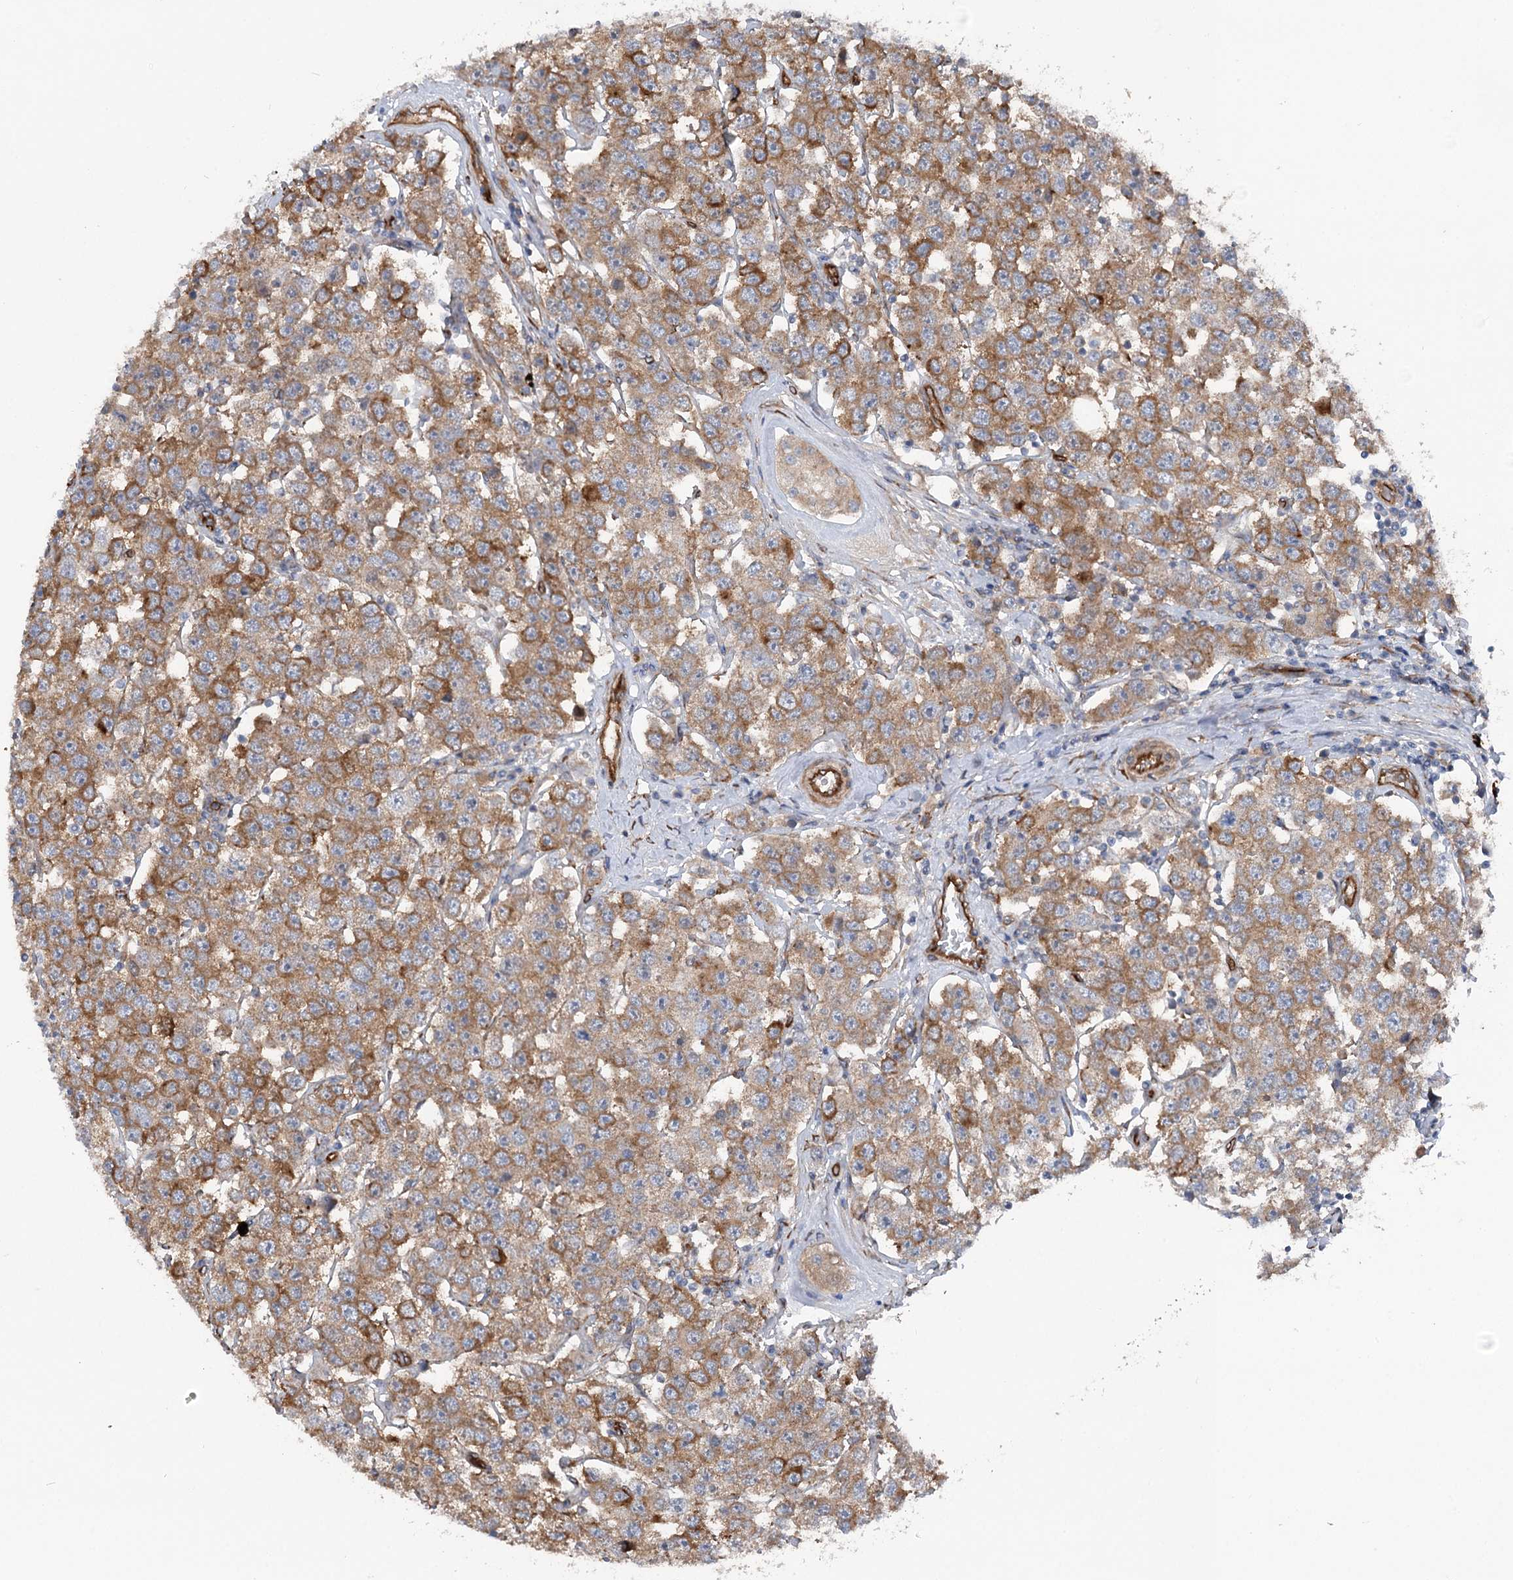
{"staining": {"intensity": "moderate", "quantity": ">75%", "location": "cytoplasmic/membranous"}, "tissue": "testis cancer", "cell_type": "Tumor cells", "image_type": "cancer", "snomed": [{"axis": "morphology", "description": "Seminoma, NOS"}, {"axis": "topography", "description": "Testis"}], "caption": "Testis cancer (seminoma) stained with DAB (3,3'-diaminobenzidine) immunohistochemistry (IHC) displays medium levels of moderate cytoplasmic/membranous positivity in approximately >75% of tumor cells. Immunohistochemistry (ihc) stains the protein of interest in brown and the nuclei are stained blue.", "gene": "MTPAP", "patient": {"sex": "male", "age": 28}}